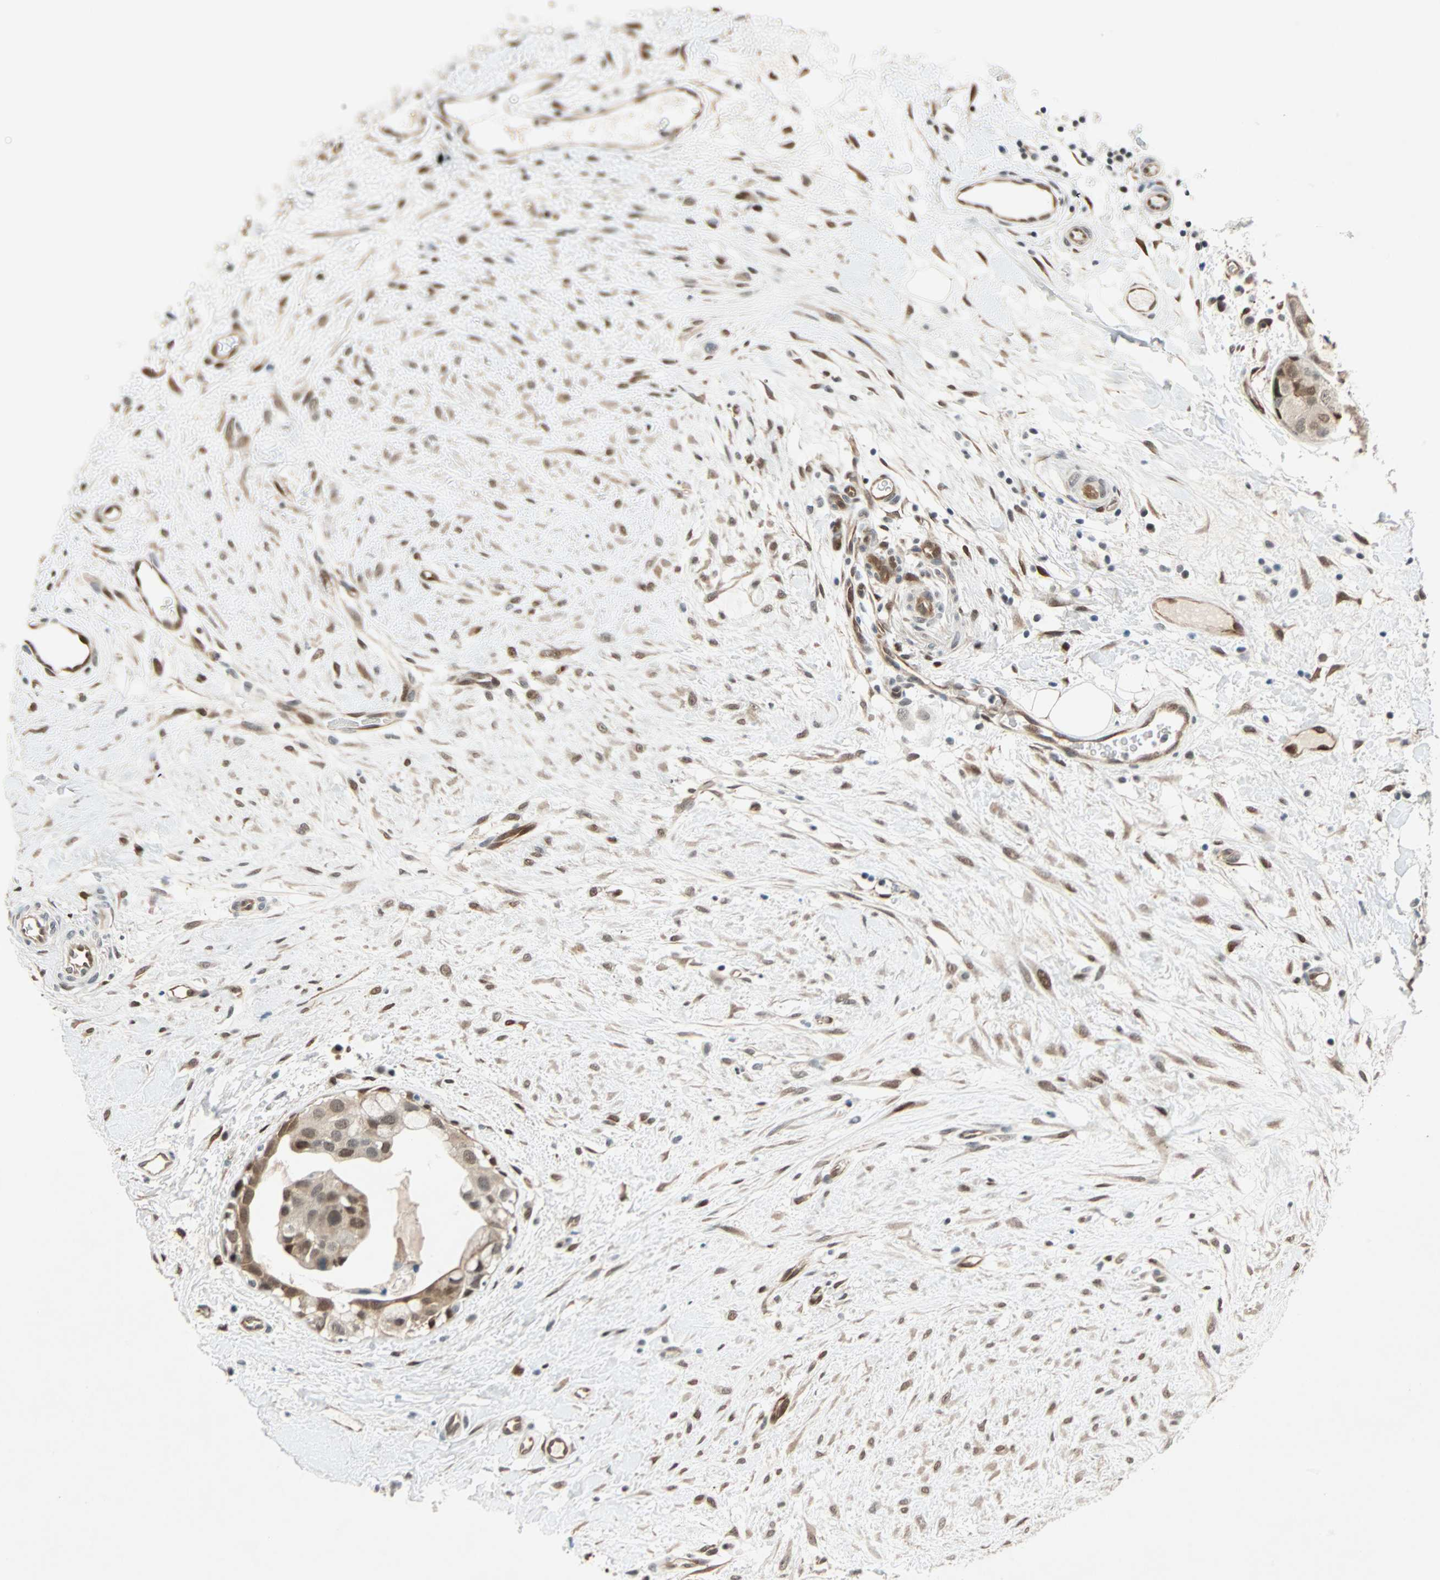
{"staining": {"intensity": "moderate", "quantity": ">75%", "location": "cytoplasmic/membranous,nuclear"}, "tissue": "breast cancer", "cell_type": "Tumor cells", "image_type": "cancer", "snomed": [{"axis": "morphology", "description": "Duct carcinoma"}, {"axis": "topography", "description": "Breast"}], "caption": "DAB (3,3'-diaminobenzidine) immunohistochemical staining of human invasive ductal carcinoma (breast) reveals moderate cytoplasmic/membranous and nuclear protein positivity in about >75% of tumor cells.", "gene": "WWTR1", "patient": {"sex": "female", "age": 40}}